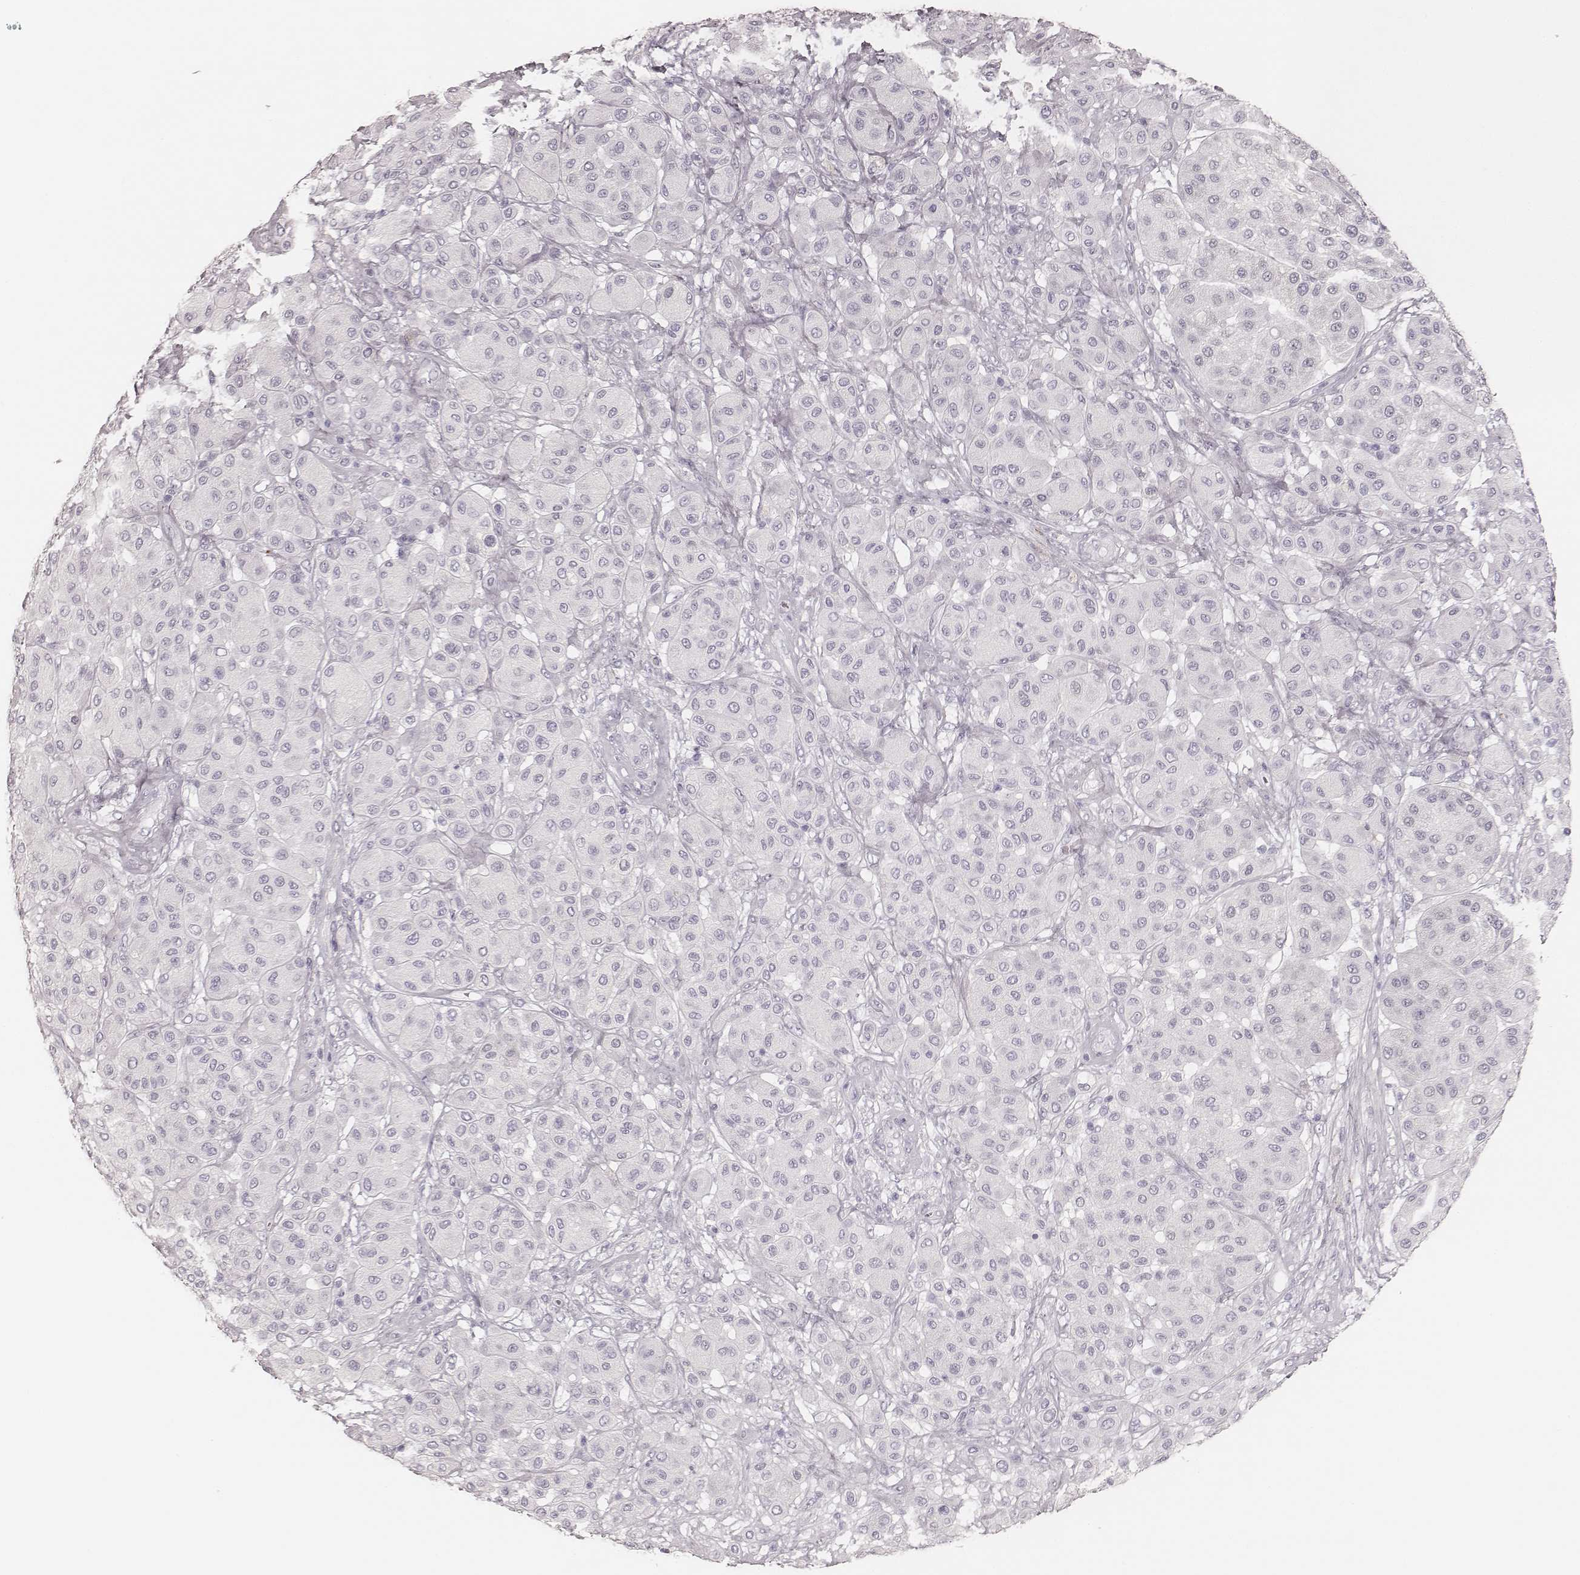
{"staining": {"intensity": "negative", "quantity": "none", "location": "none"}, "tissue": "melanoma", "cell_type": "Tumor cells", "image_type": "cancer", "snomed": [{"axis": "morphology", "description": "Malignant melanoma, Metastatic site"}, {"axis": "topography", "description": "Smooth muscle"}], "caption": "Immunohistochemical staining of malignant melanoma (metastatic site) exhibits no significant staining in tumor cells.", "gene": "KRT82", "patient": {"sex": "male", "age": 41}}